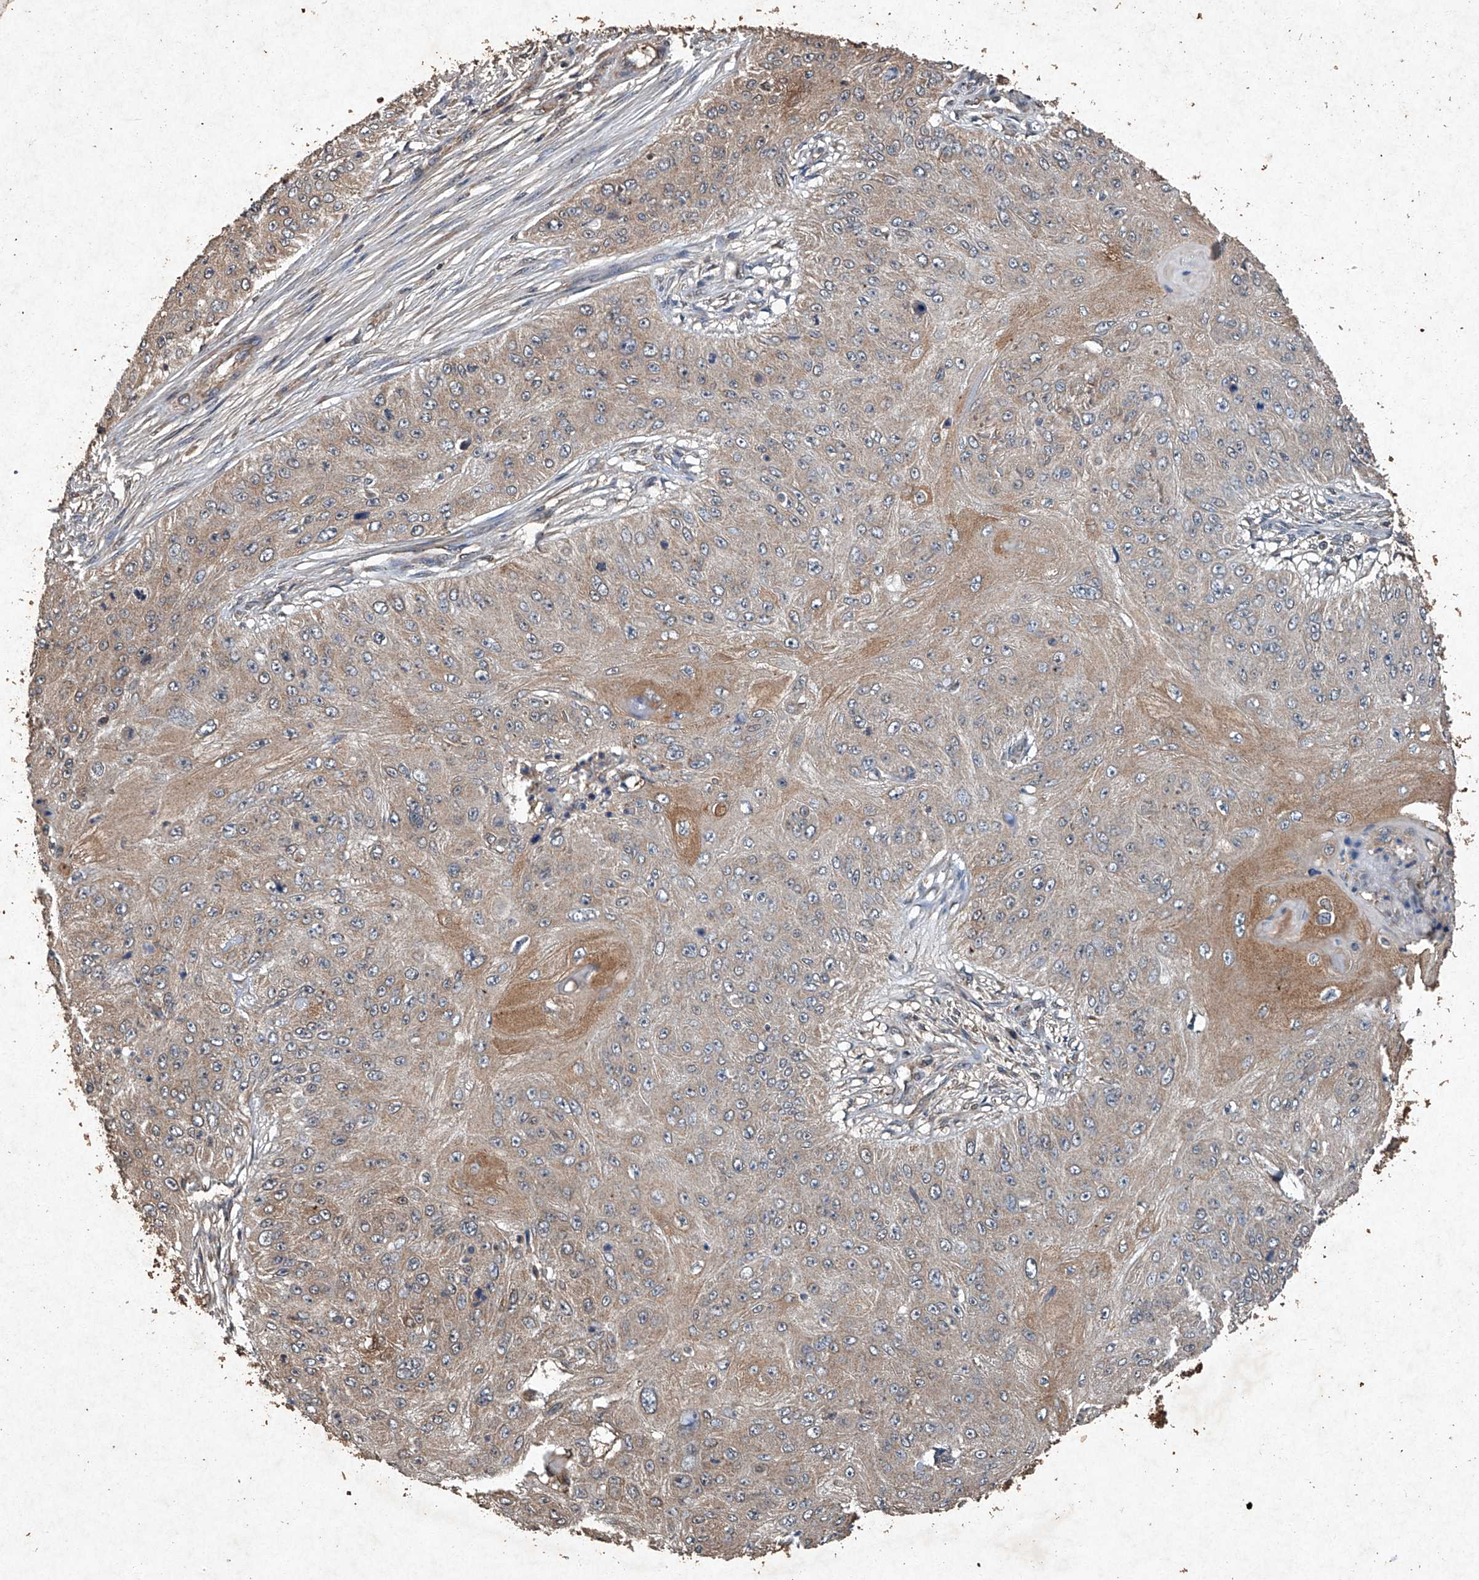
{"staining": {"intensity": "moderate", "quantity": "<25%", "location": "cytoplasmic/membranous"}, "tissue": "skin cancer", "cell_type": "Tumor cells", "image_type": "cancer", "snomed": [{"axis": "morphology", "description": "Squamous cell carcinoma, NOS"}, {"axis": "topography", "description": "Skin"}], "caption": "Tumor cells reveal moderate cytoplasmic/membranous expression in approximately <25% of cells in skin cancer (squamous cell carcinoma). (IHC, brightfield microscopy, high magnification).", "gene": "STK3", "patient": {"sex": "female", "age": 80}}